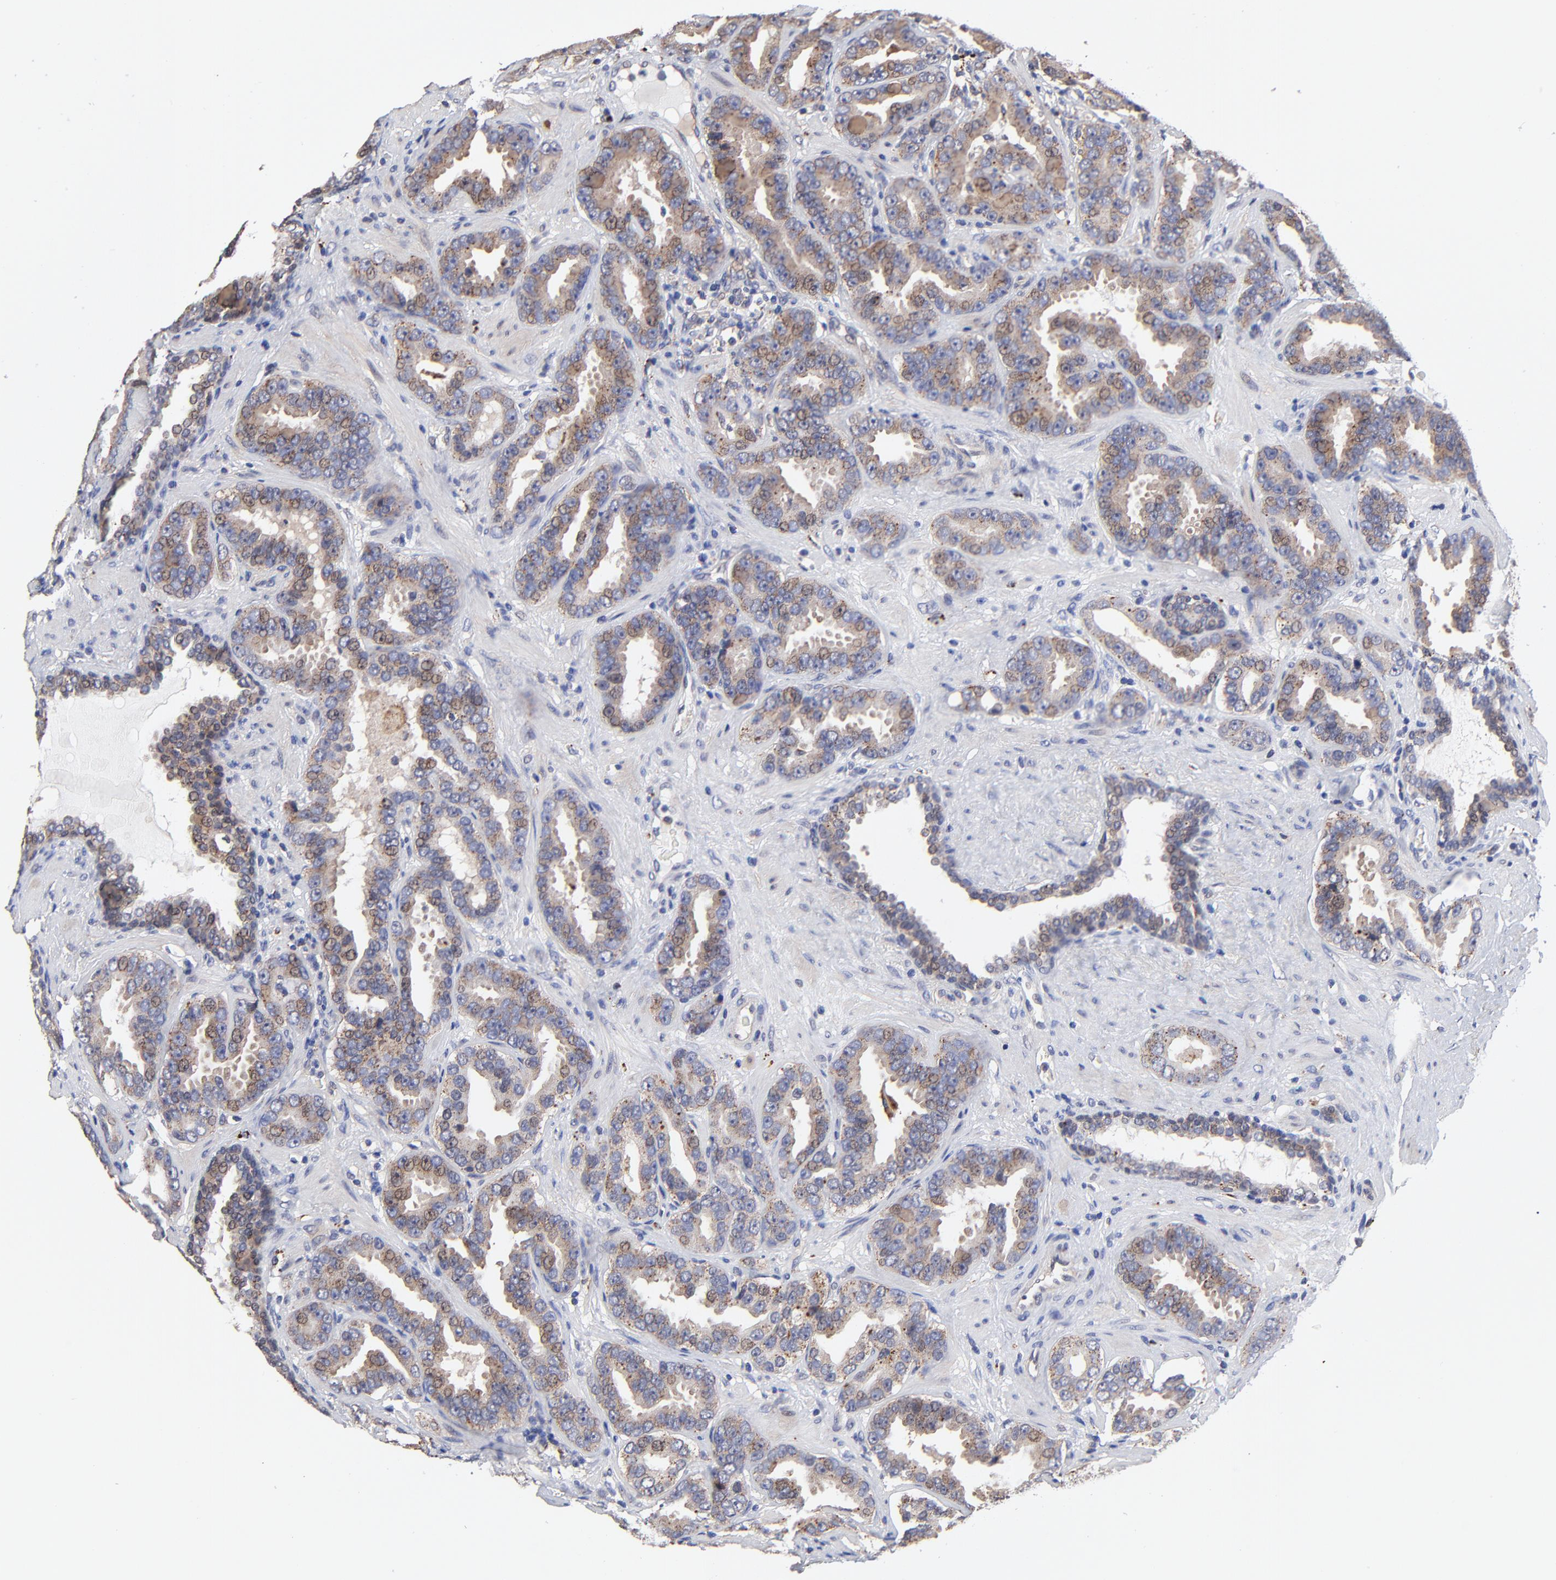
{"staining": {"intensity": "moderate", "quantity": "25%-75%", "location": "cytoplasmic/membranous"}, "tissue": "prostate cancer", "cell_type": "Tumor cells", "image_type": "cancer", "snomed": [{"axis": "morphology", "description": "Adenocarcinoma, Low grade"}, {"axis": "topography", "description": "Prostate"}], "caption": "There is medium levels of moderate cytoplasmic/membranous staining in tumor cells of prostate cancer (adenocarcinoma (low-grade)), as demonstrated by immunohistochemical staining (brown color).", "gene": "PDE4B", "patient": {"sex": "male", "age": 59}}